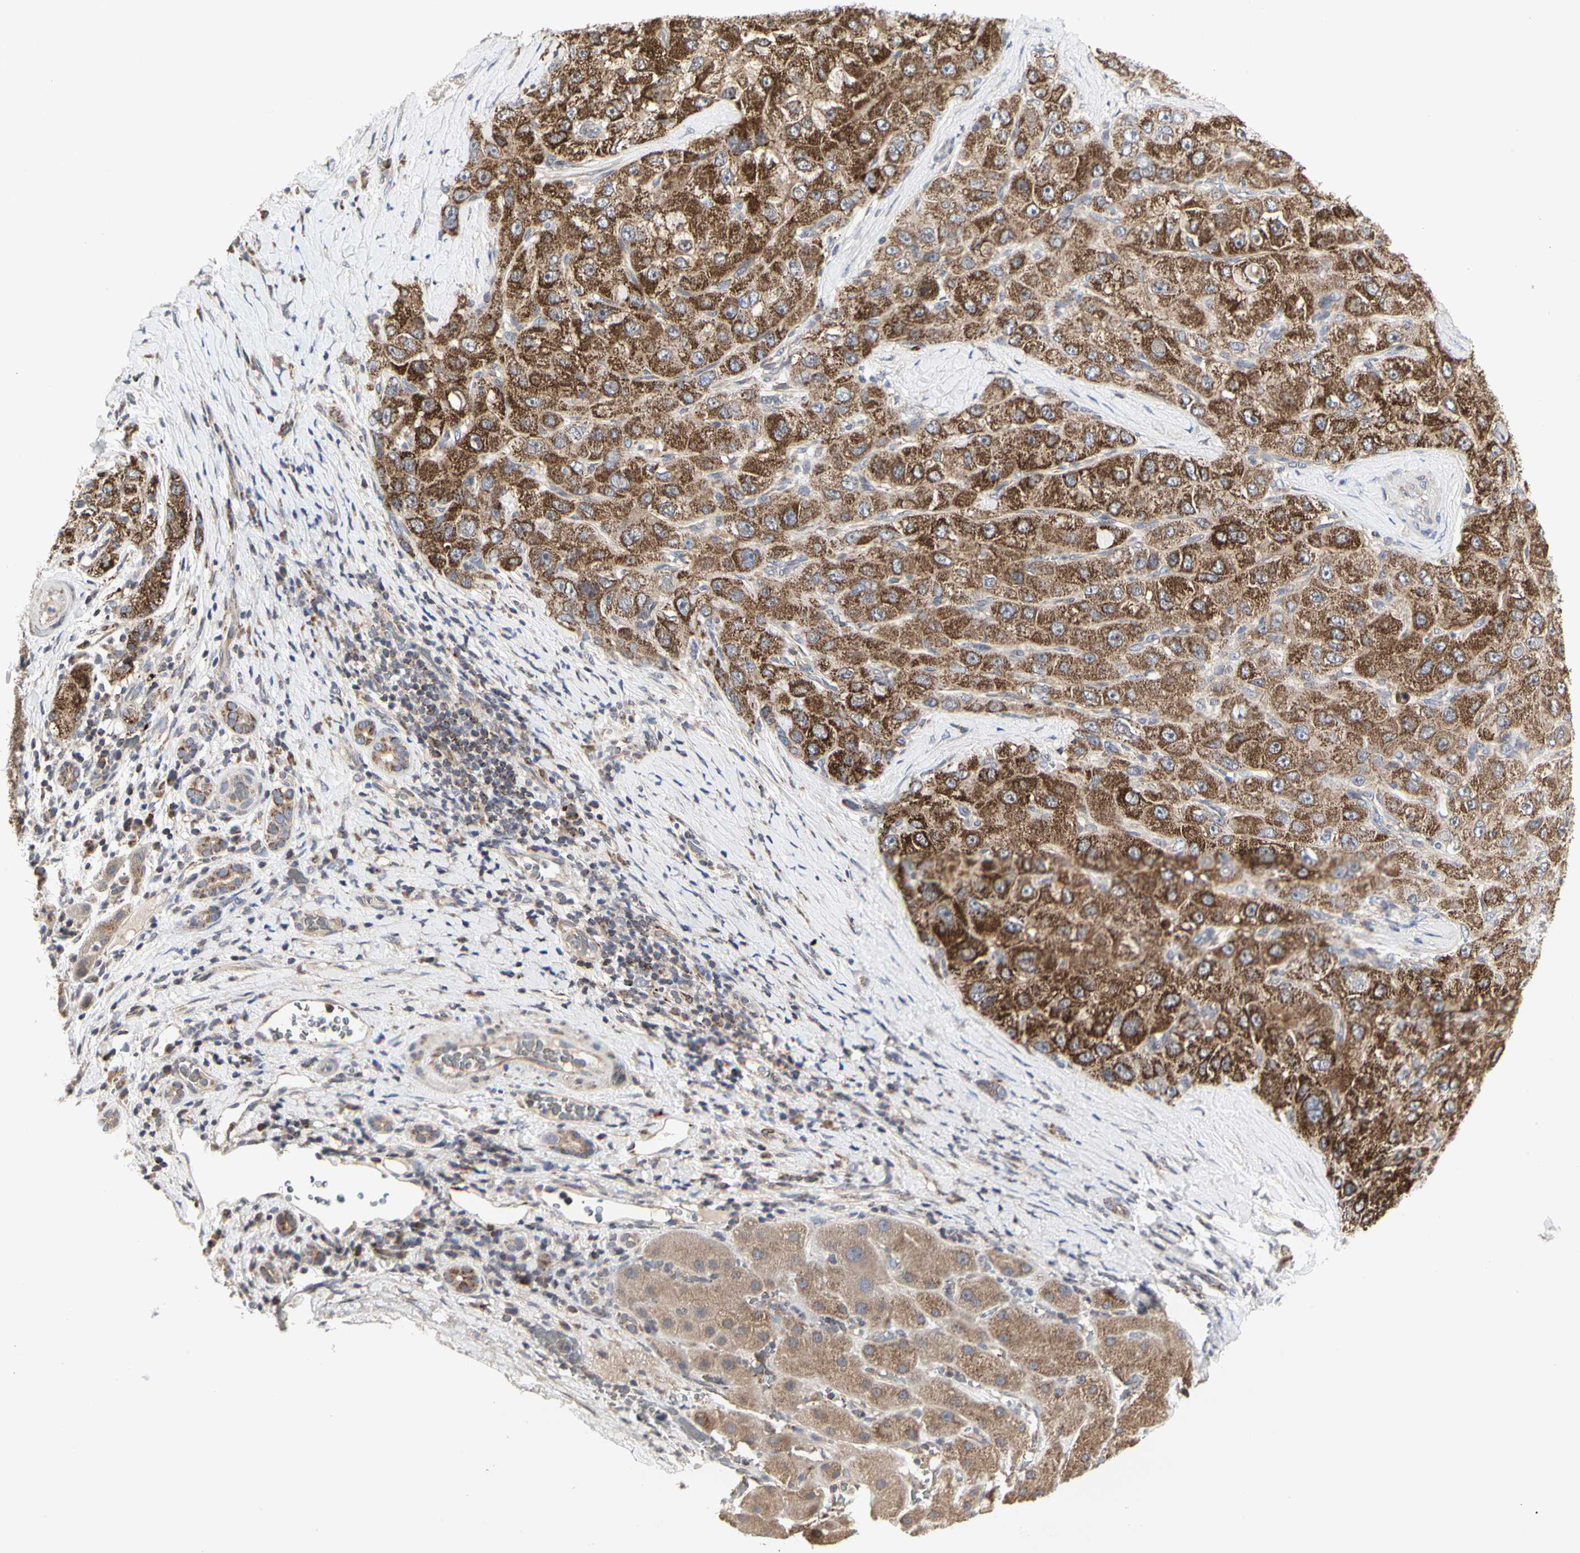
{"staining": {"intensity": "strong", "quantity": ">75%", "location": "cytoplasmic/membranous"}, "tissue": "liver cancer", "cell_type": "Tumor cells", "image_type": "cancer", "snomed": [{"axis": "morphology", "description": "Carcinoma, Hepatocellular, NOS"}, {"axis": "topography", "description": "Liver"}], "caption": "Protein analysis of hepatocellular carcinoma (liver) tissue demonstrates strong cytoplasmic/membranous positivity in about >75% of tumor cells.", "gene": "TSKU", "patient": {"sex": "male", "age": 80}}